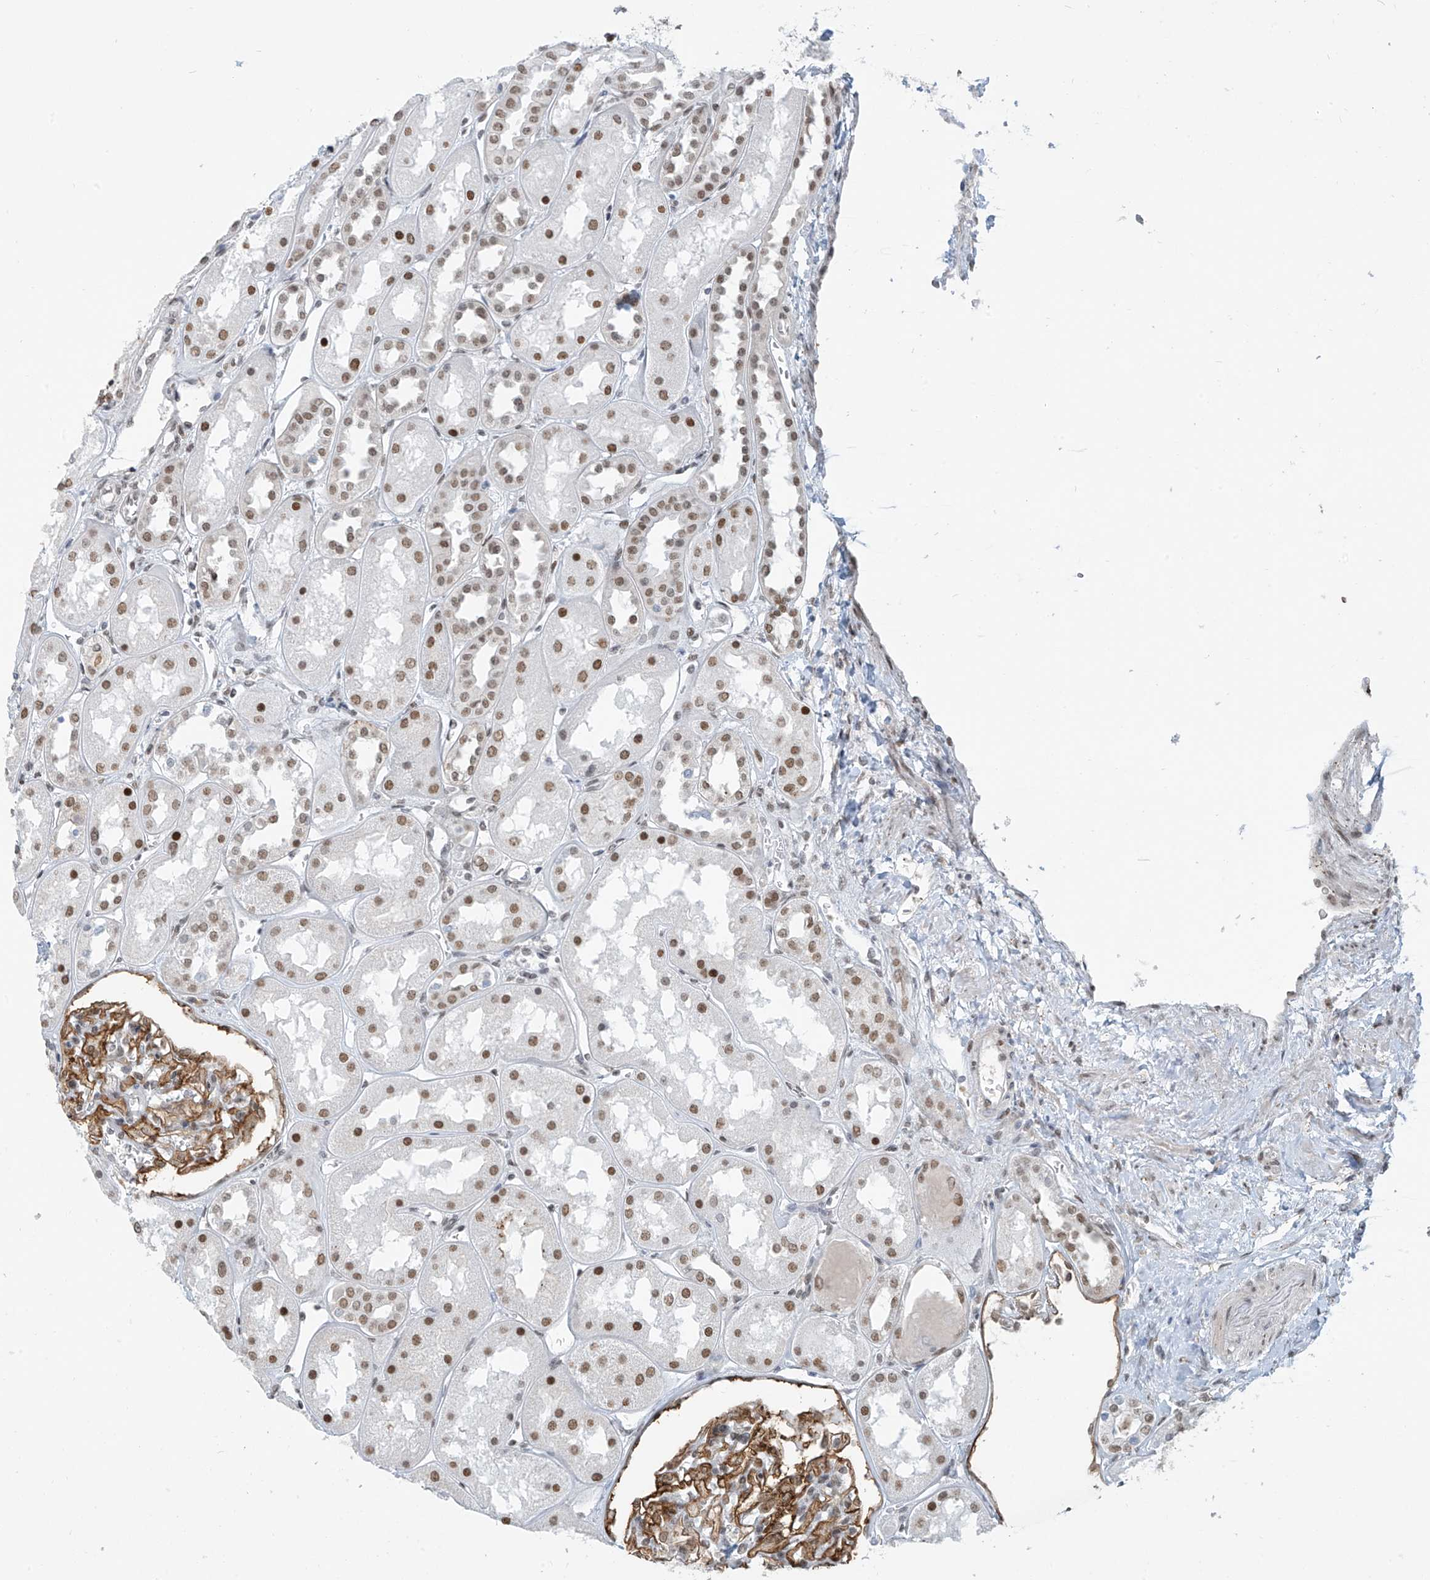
{"staining": {"intensity": "moderate", "quantity": ">75%", "location": "cytoplasmic/membranous,nuclear"}, "tissue": "kidney", "cell_type": "Cells in glomeruli", "image_type": "normal", "snomed": [{"axis": "morphology", "description": "Normal tissue, NOS"}, {"axis": "topography", "description": "Kidney"}], "caption": "Immunohistochemistry (DAB) staining of benign kidney demonstrates moderate cytoplasmic/membranous,nuclear protein expression in about >75% of cells in glomeruli. Using DAB (3,3'-diaminobenzidine) (brown) and hematoxylin (blue) stains, captured at high magnification using brightfield microscopy.", "gene": "MCM9", "patient": {"sex": "male", "age": 70}}